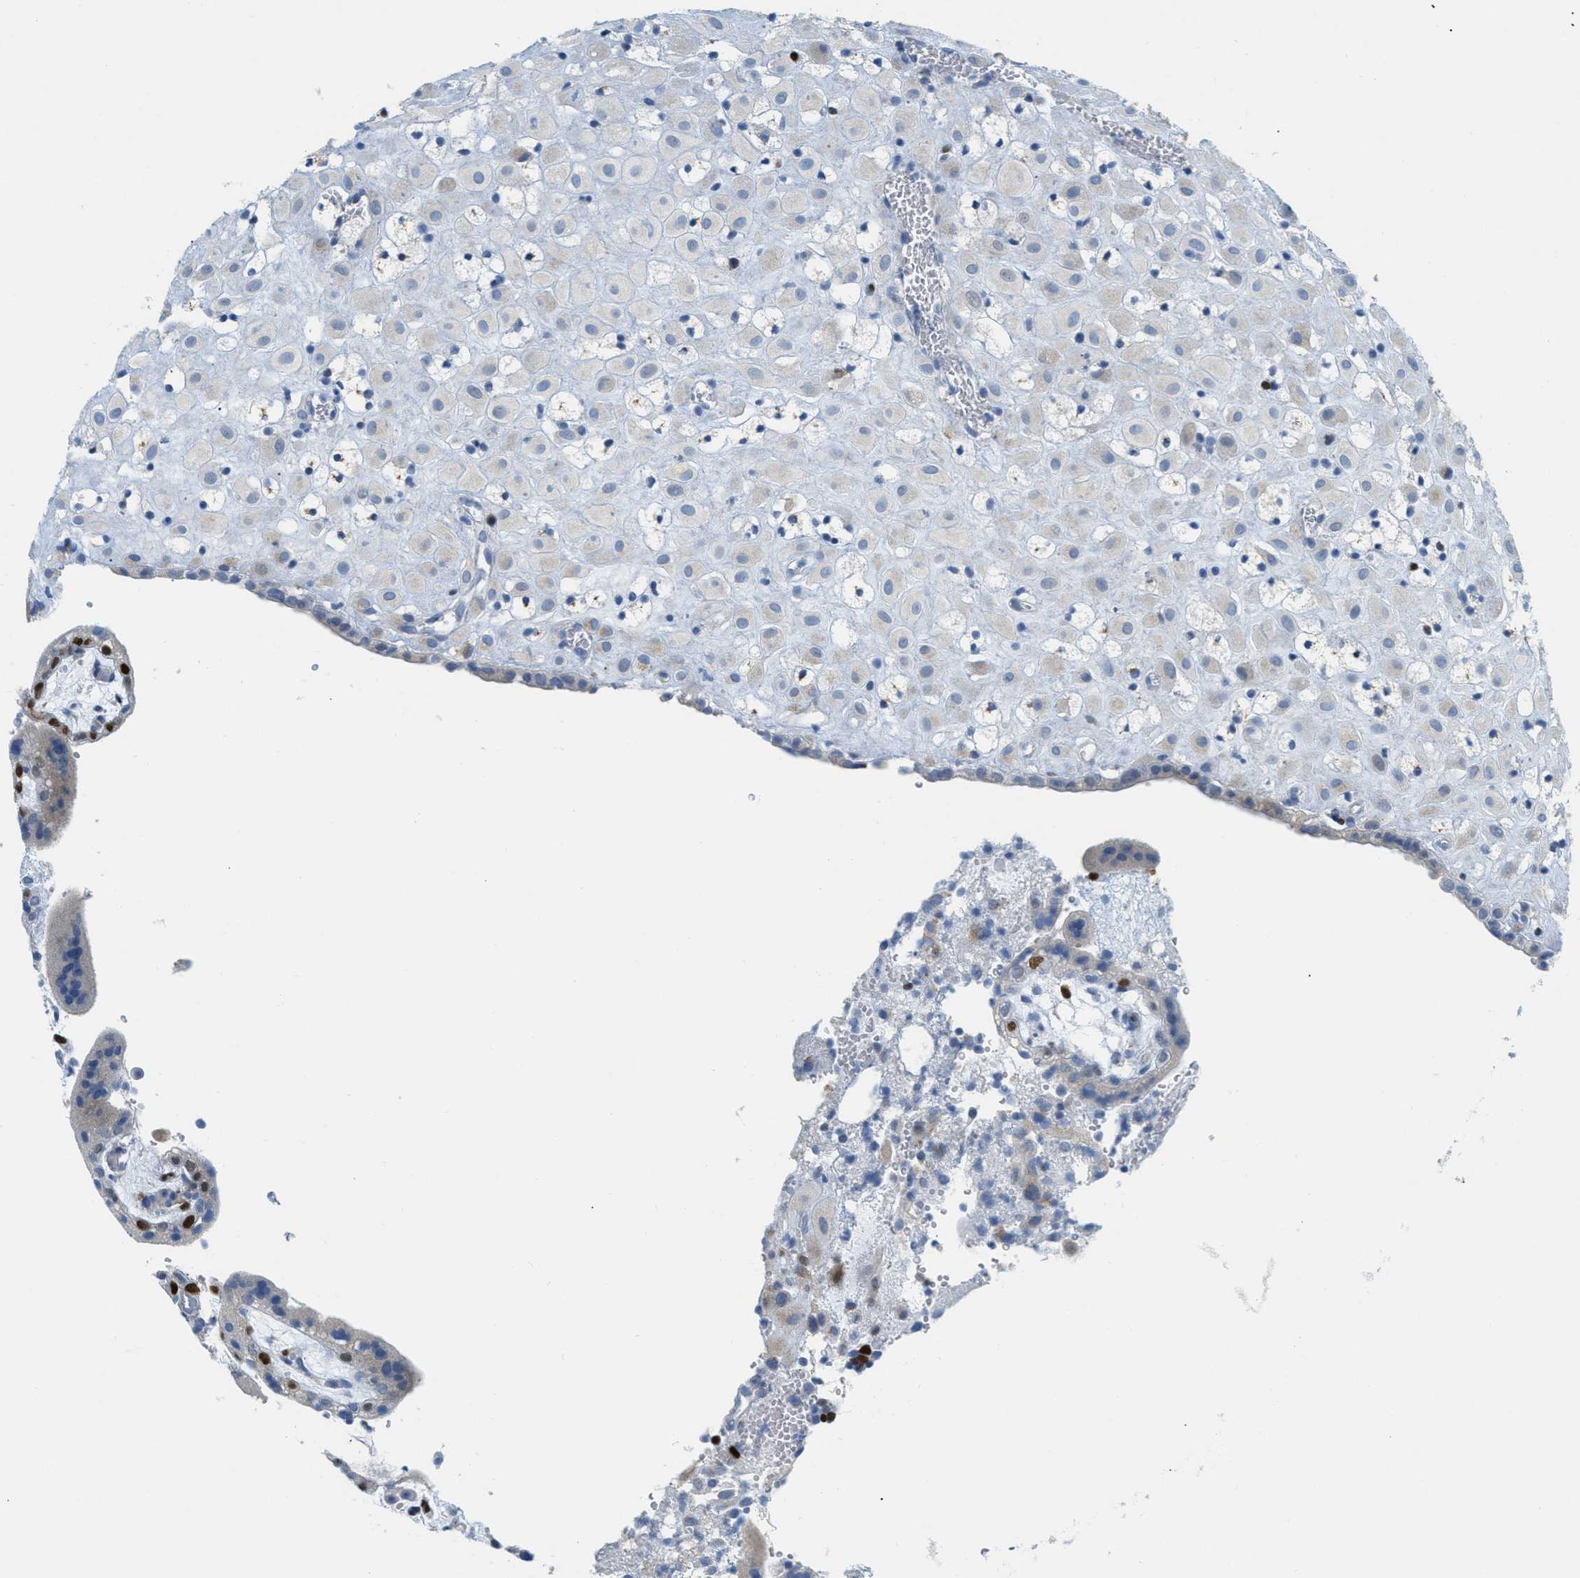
{"staining": {"intensity": "weak", "quantity": "<25%", "location": "cytoplasmic/membranous"}, "tissue": "placenta", "cell_type": "Decidual cells", "image_type": "normal", "snomed": [{"axis": "morphology", "description": "Normal tissue, NOS"}, {"axis": "topography", "description": "Placenta"}], "caption": "This is an immunohistochemistry image of unremarkable human placenta. There is no expression in decidual cells.", "gene": "ORC6", "patient": {"sex": "female", "age": 18}}